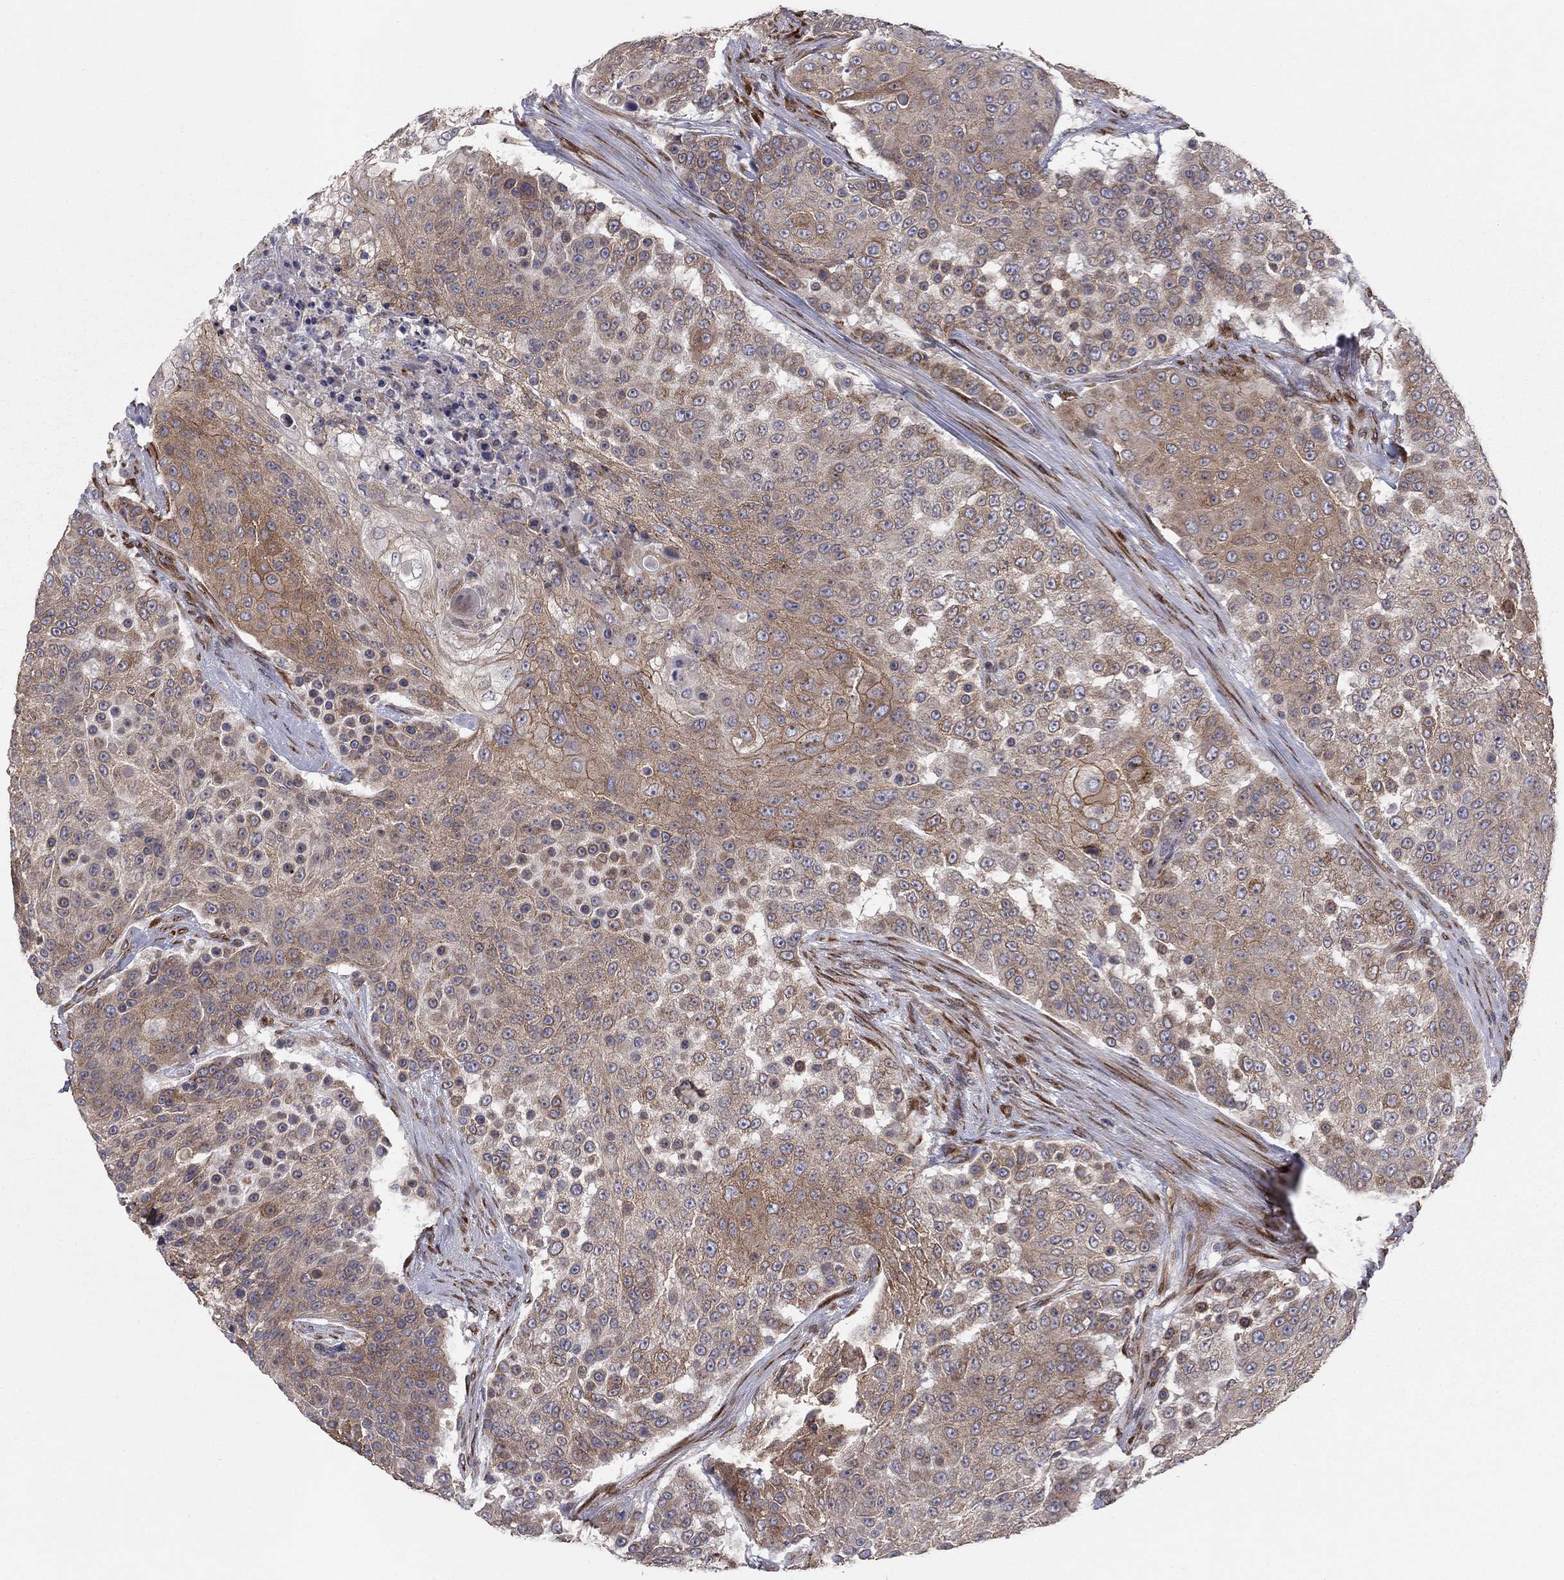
{"staining": {"intensity": "weak", "quantity": "25%-75%", "location": "cytoplasmic/membranous"}, "tissue": "urothelial cancer", "cell_type": "Tumor cells", "image_type": "cancer", "snomed": [{"axis": "morphology", "description": "Urothelial carcinoma, High grade"}, {"axis": "topography", "description": "Urinary bladder"}], "caption": "Weak cytoplasmic/membranous positivity for a protein is identified in about 25%-75% of tumor cells of urothelial cancer using immunohistochemistry (IHC).", "gene": "YIF1A", "patient": {"sex": "female", "age": 63}}